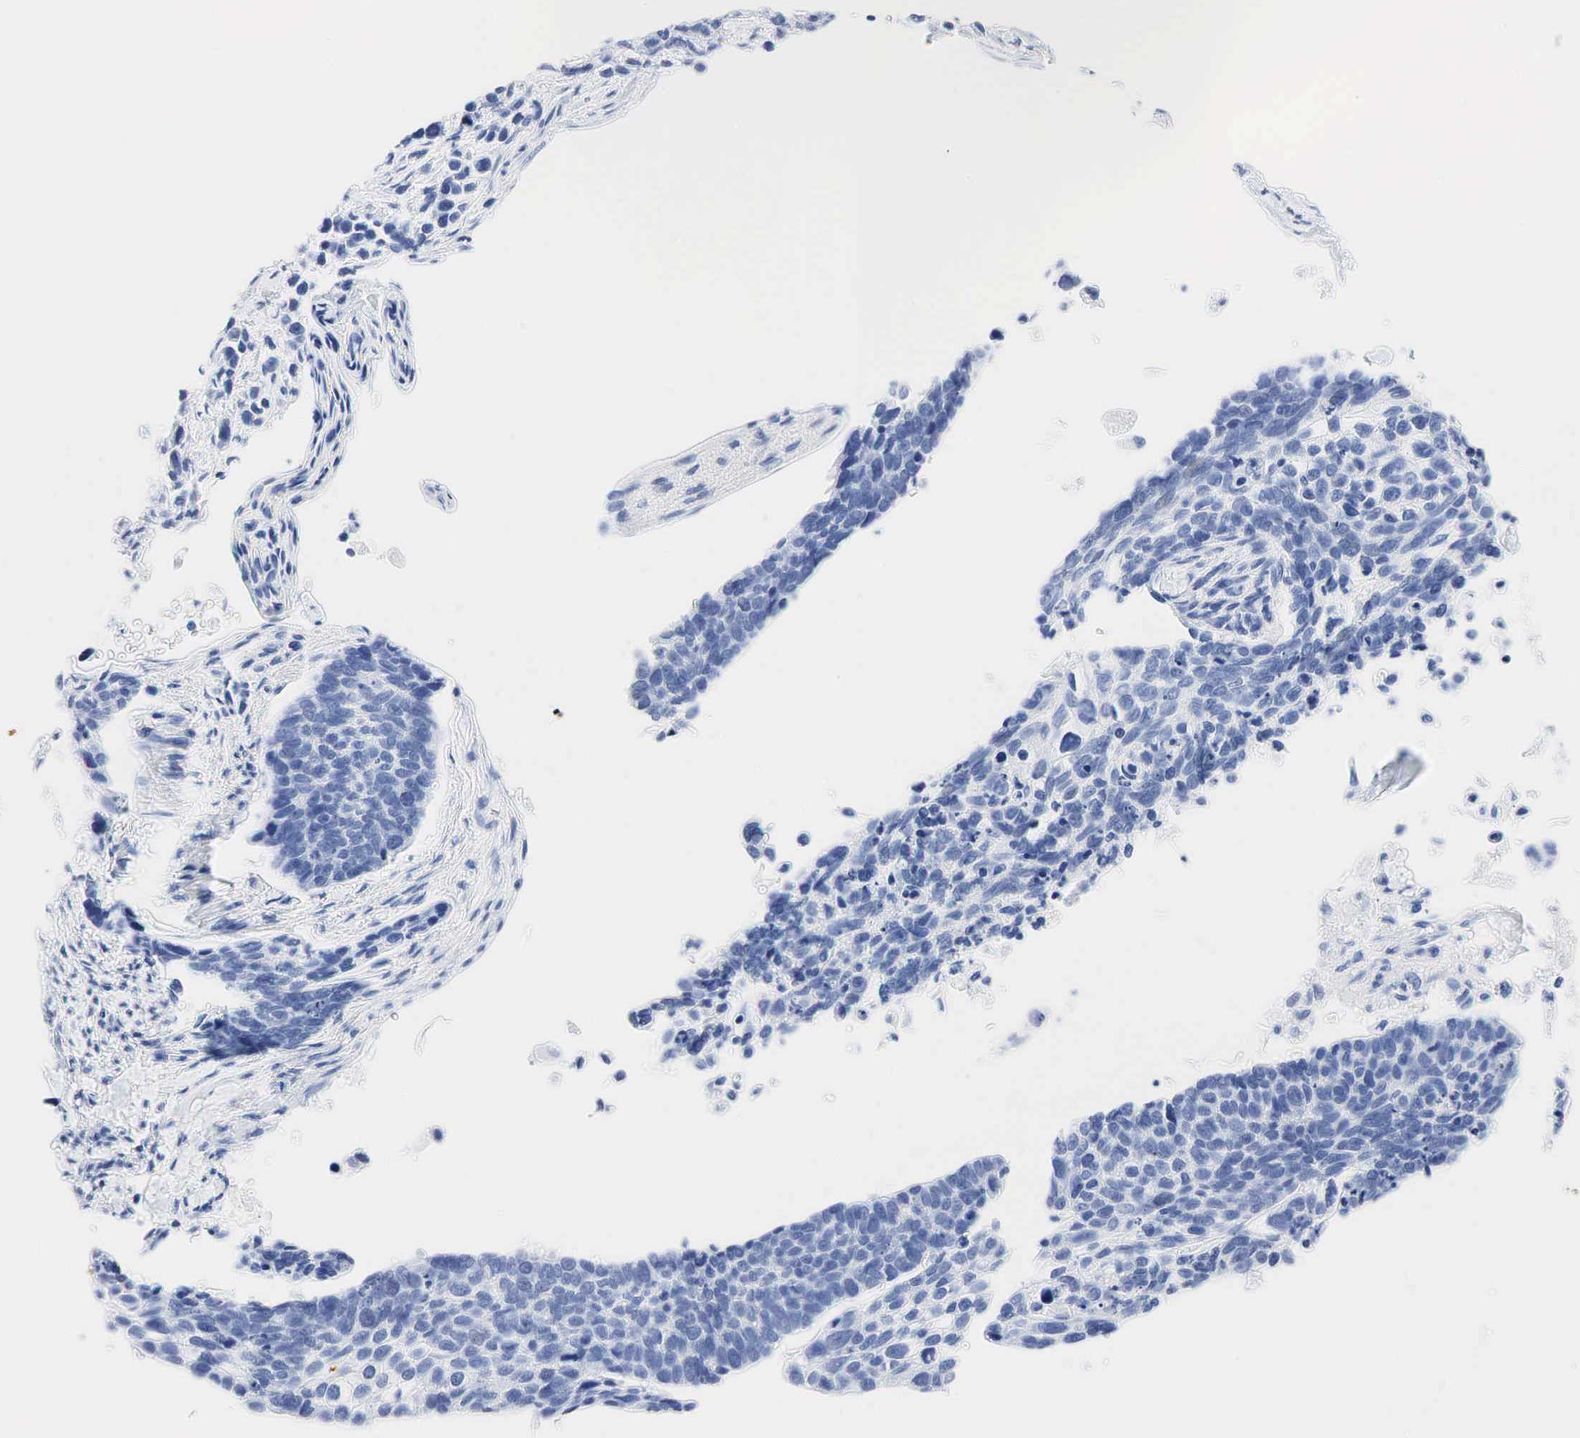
{"staining": {"intensity": "negative", "quantity": "none", "location": "none"}, "tissue": "lung cancer", "cell_type": "Tumor cells", "image_type": "cancer", "snomed": [{"axis": "morphology", "description": "Squamous cell carcinoma, NOS"}, {"axis": "topography", "description": "Lymph node"}, {"axis": "topography", "description": "Lung"}], "caption": "Lung cancer (squamous cell carcinoma) stained for a protein using immunohistochemistry shows no expression tumor cells.", "gene": "INHA", "patient": {"sex": "male", "age": 74}}